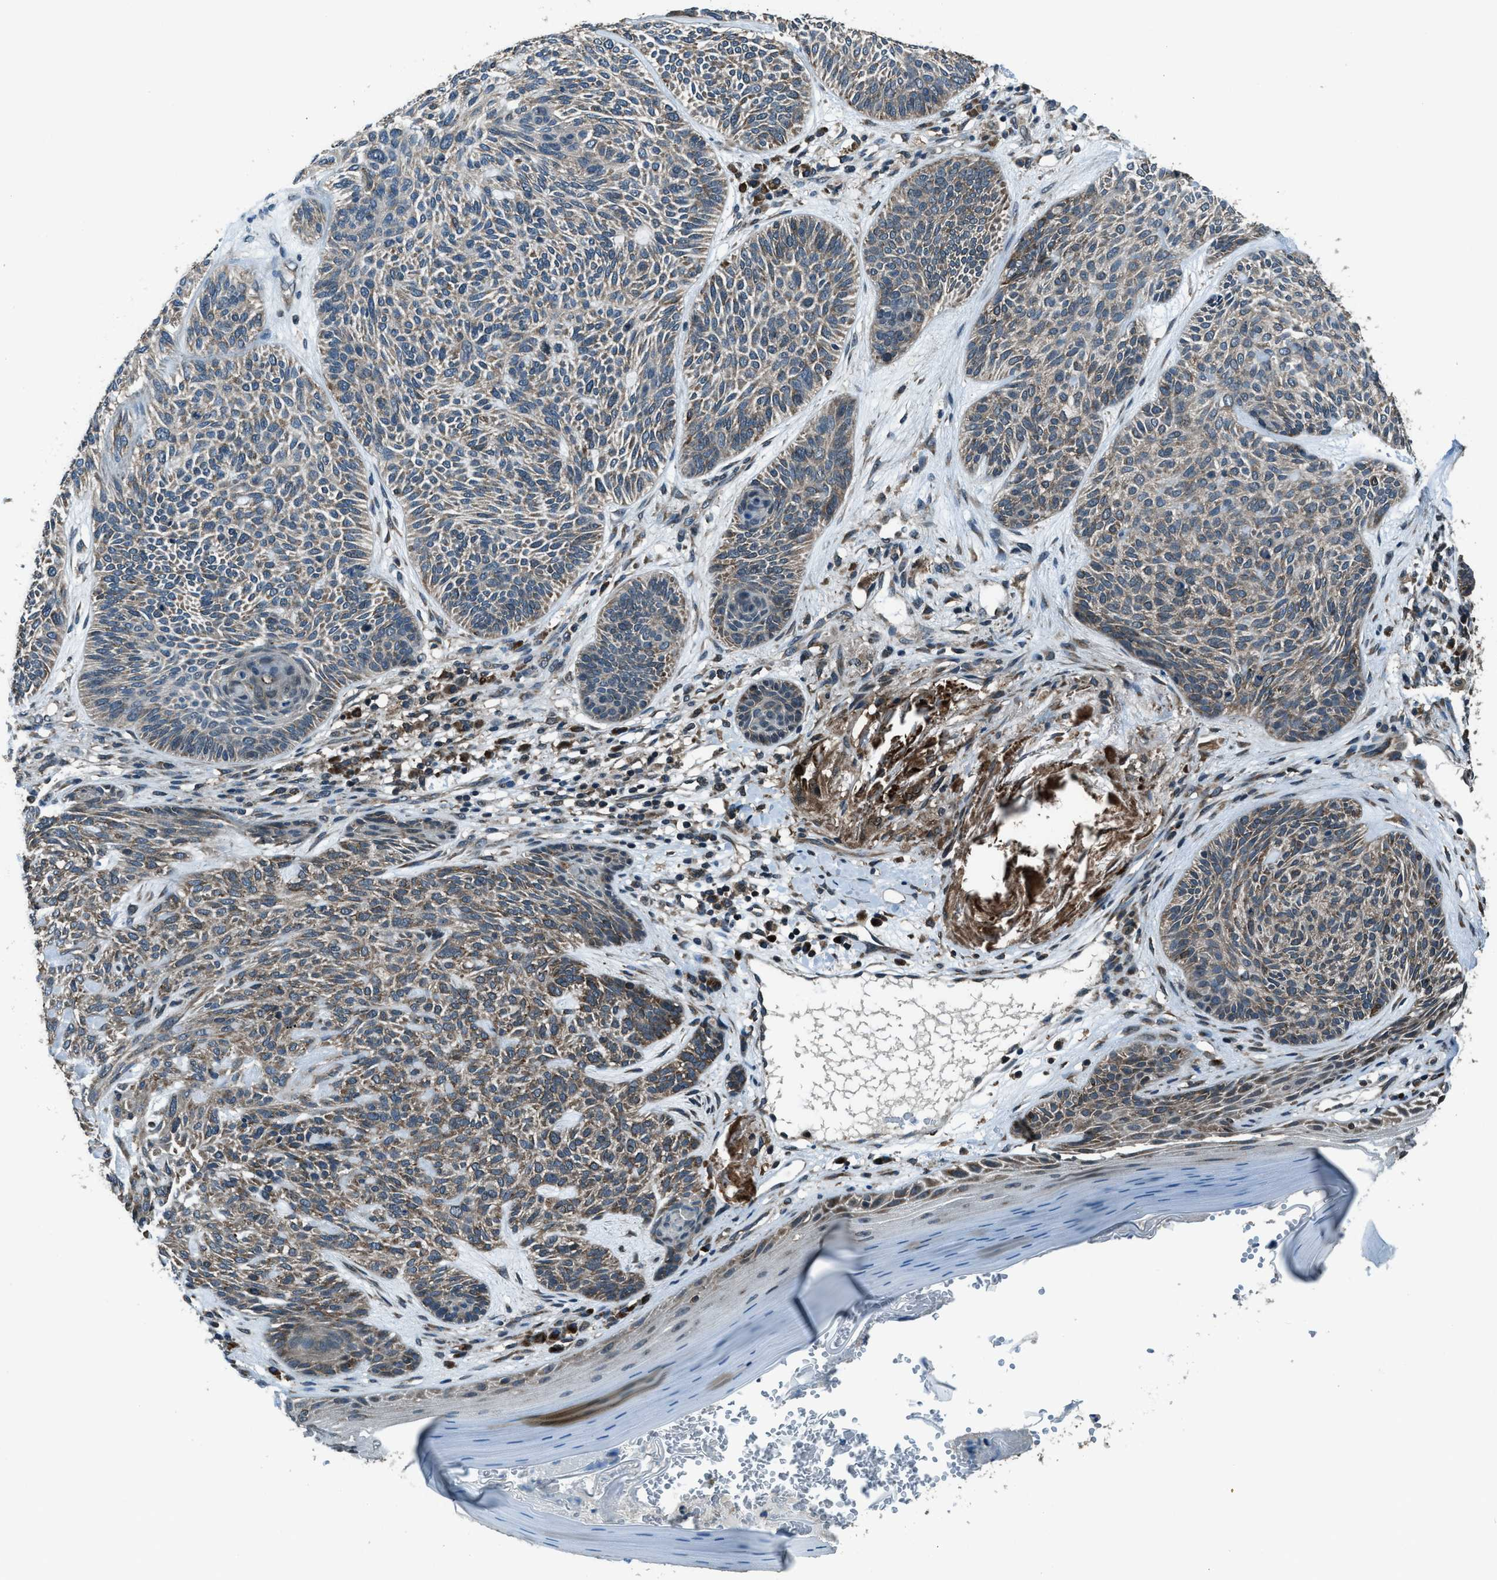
{"staining": {"intensity": "weak", "quantity": ">75%", "location": "cytoplasmic/membranous"}, "tissue": "skin cancer", "cell_type": "Tumor cells", "image_type": "cancer", "snomed": [{"axis": "morphology", "description": "Basal cell carcinoma"}, {"axis": "topography", "description": "Skin"}], "caption": "DAB (3,3'-diaminobenzidine) immunohistochemical staining of skin basal cell carcinoma exhibits weak cytoplasmic/membranous protein staining in approximately >75% of tumor cells.", "gene": "TRIM4", "patient": {"sex": "male", "age": 55}}